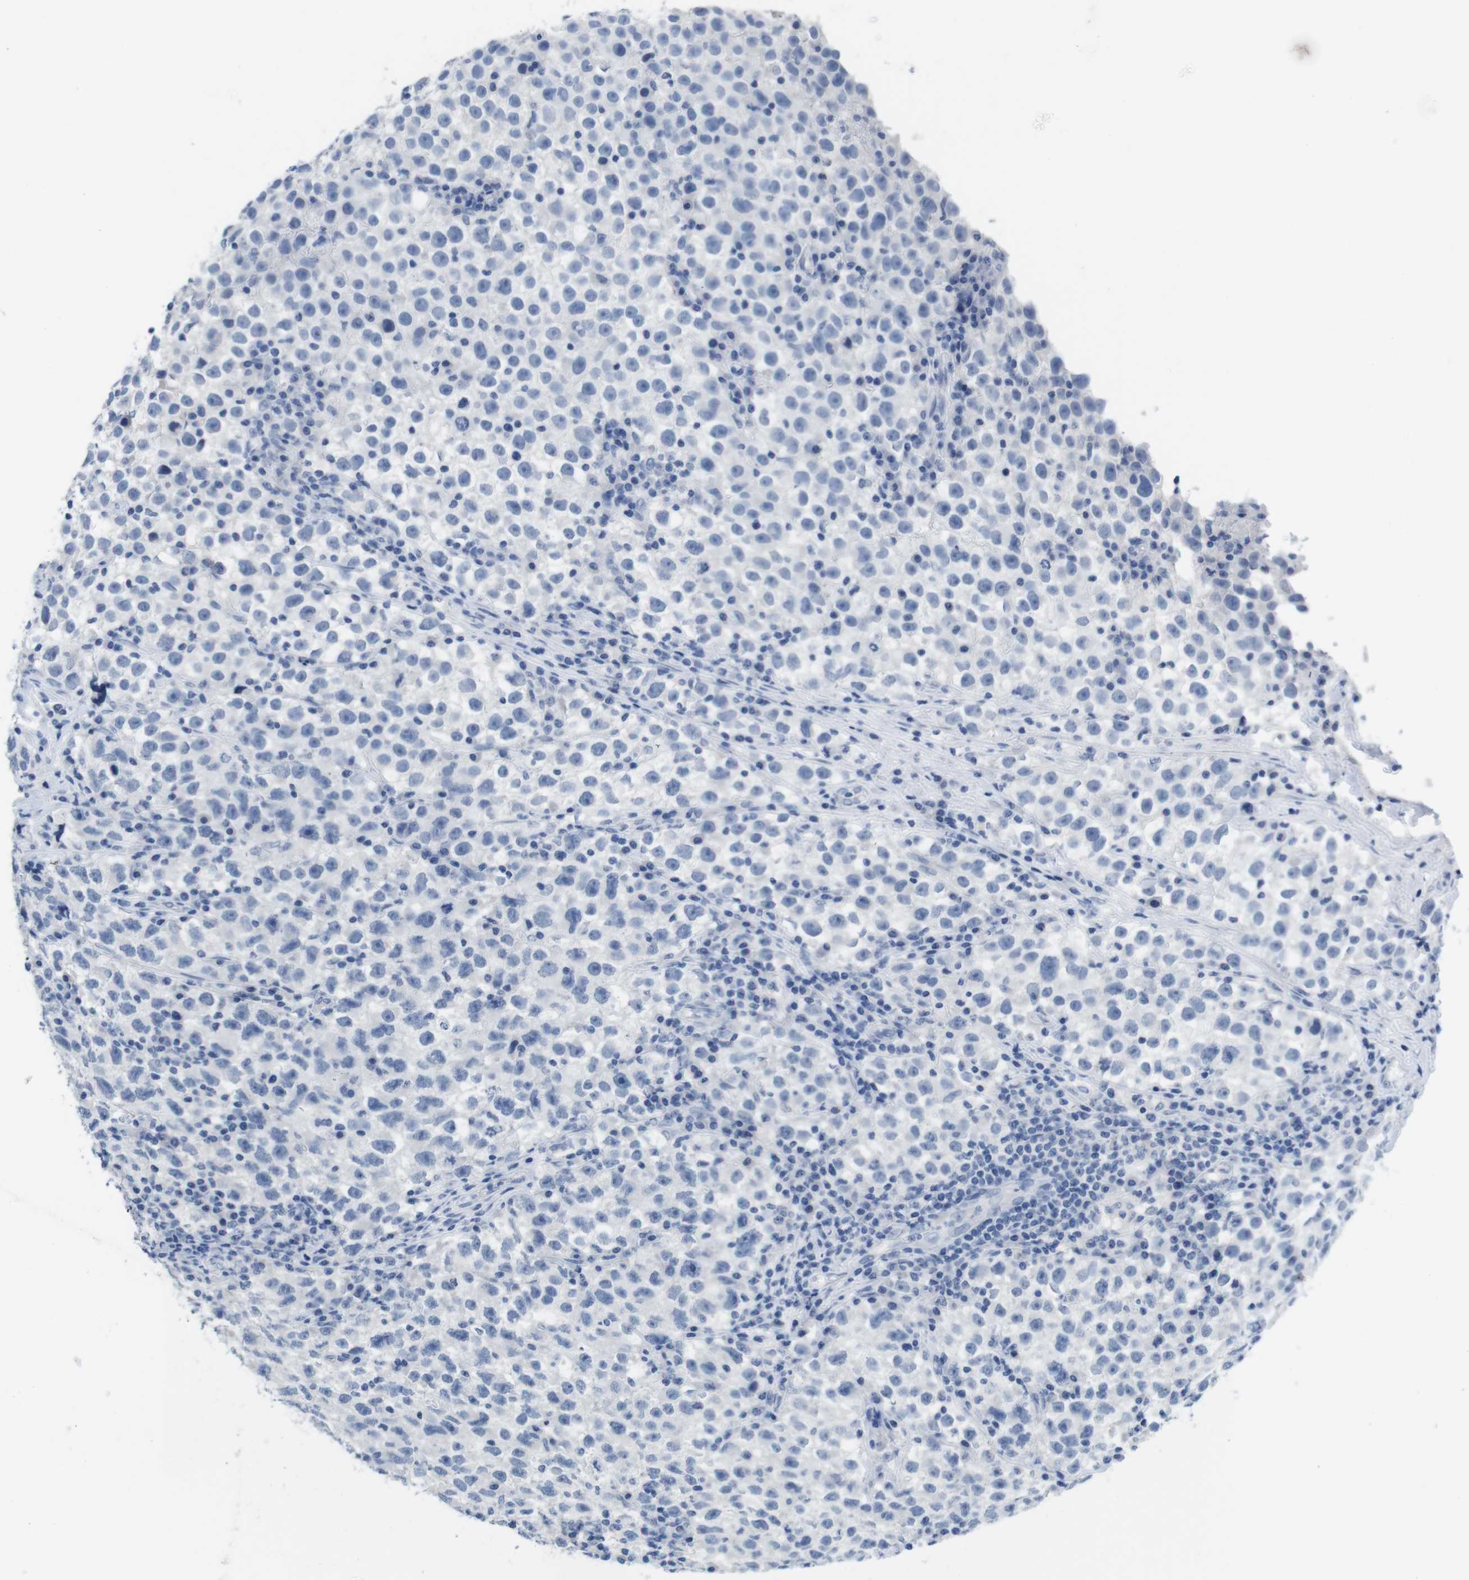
{"staining": {"intensity": "negative", "quantity": "none", "location": "none"}, "tissue": "testis cancer", "cell_type": "Tumor cells", "image_type": "cancer", "snomed": [{"axis": "morphology", "description": "Seminoma, NOS"}, {"axis": "topography", "description": "Testis"}], "caption": "A histopathology image of testis cancer stained for a protein displays no brown staining in tumor cells.", "gene": "MAP6", "patient": {"sex": "male", "age": 22}}